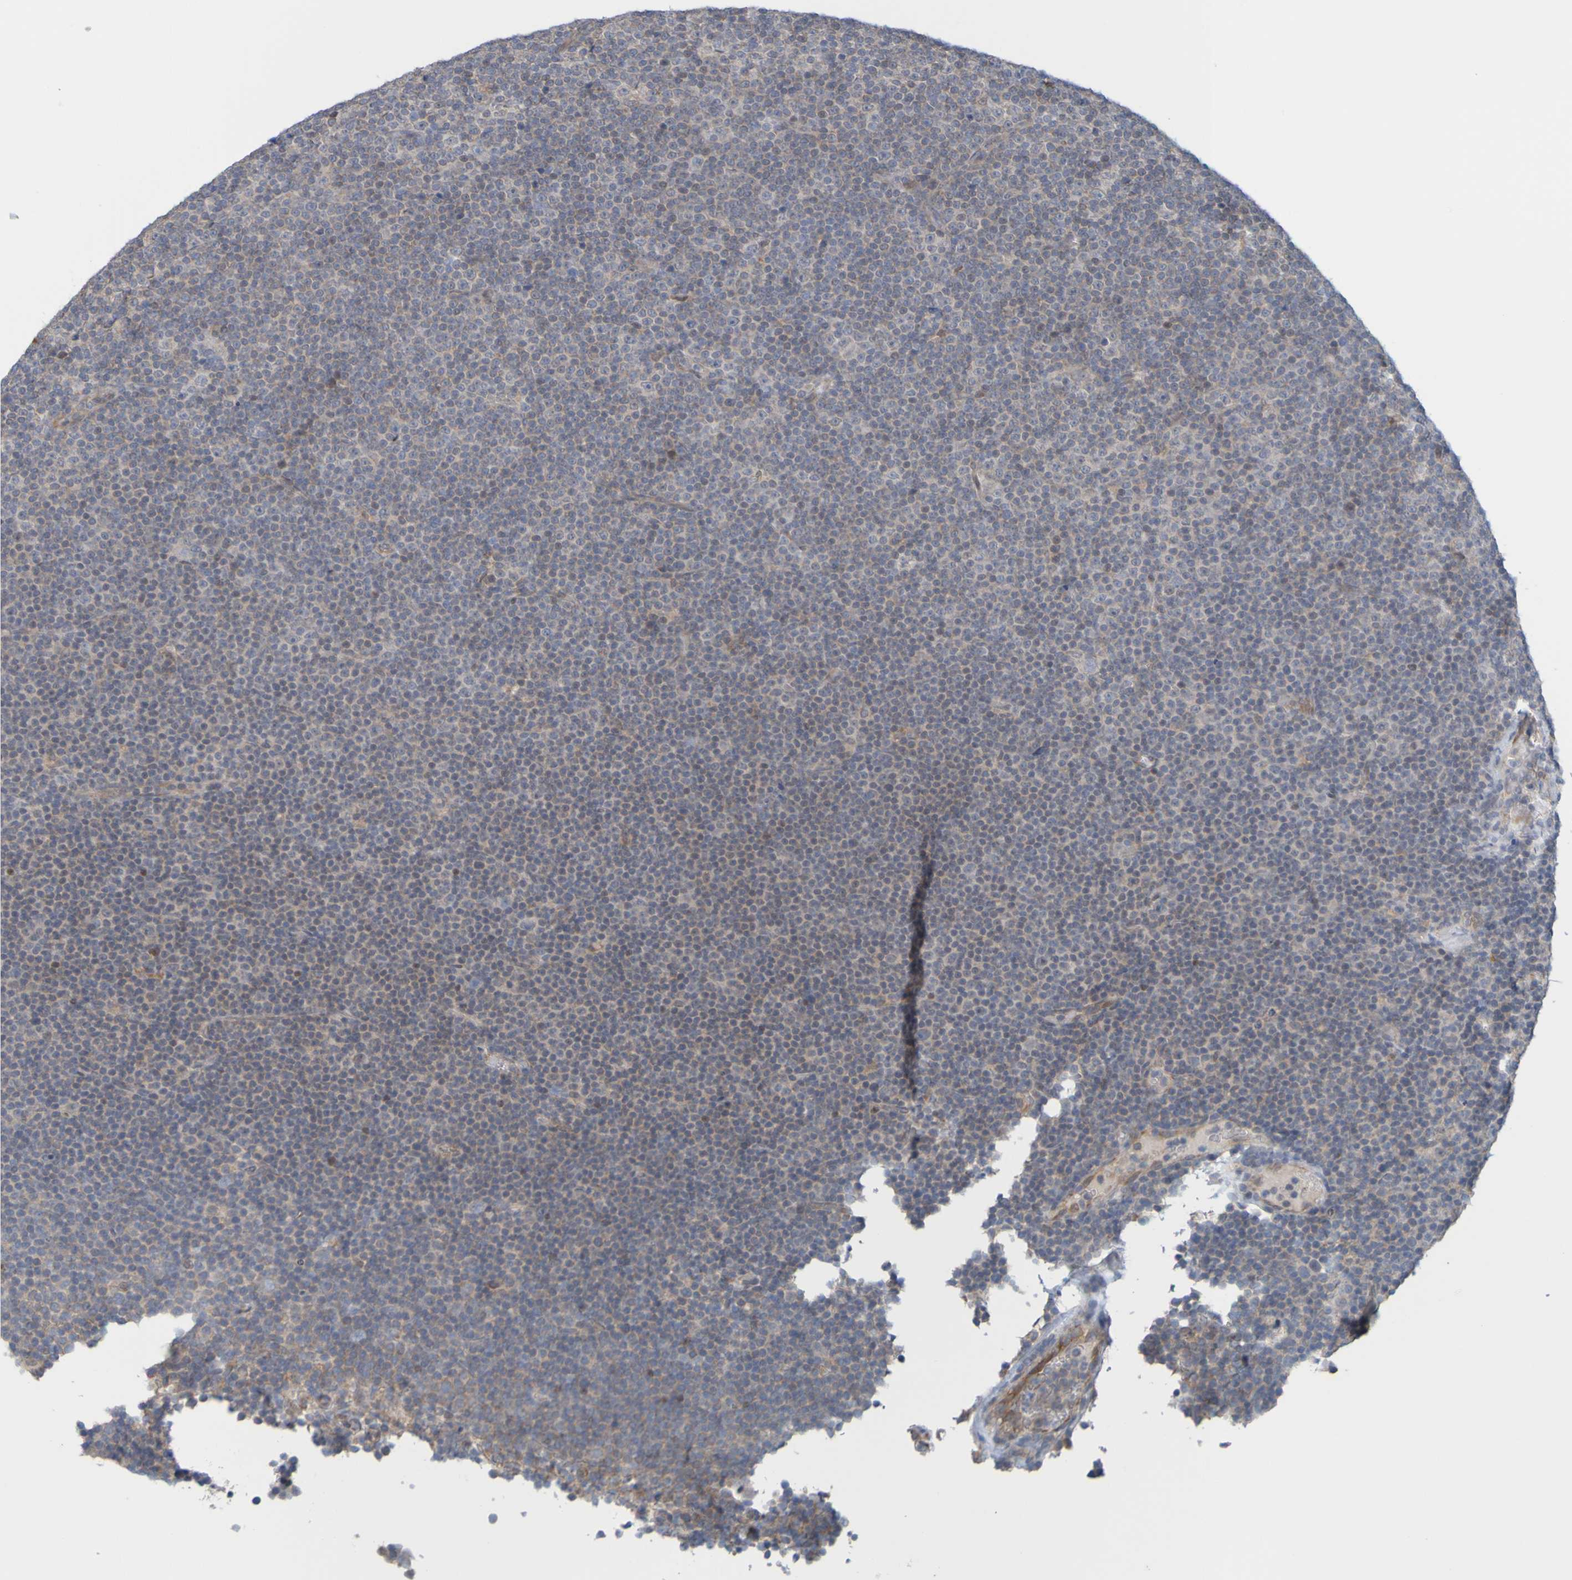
{"staining": {"intensity": "weak", "quantity": ">75%", "location": "cytoplasmic/membranous"}, "tissue": "lymphoma", "cell_type": "Tumor cells", "image_type": "cancer", "snomed": [{"axis": "morphology", "description": "Malignant lymphoma, non-Hodgkin's type, Low grade"}, {"axis": "topography", "description": "Lymph node"}], "caption": "Immunohistochemistry of human lymphoma shows low levels of weak cytoplasmic/membranous staining in about >75% of tumor cells.", "gene": "MOGS", "patient": {"sex": "female", "age": 67}}